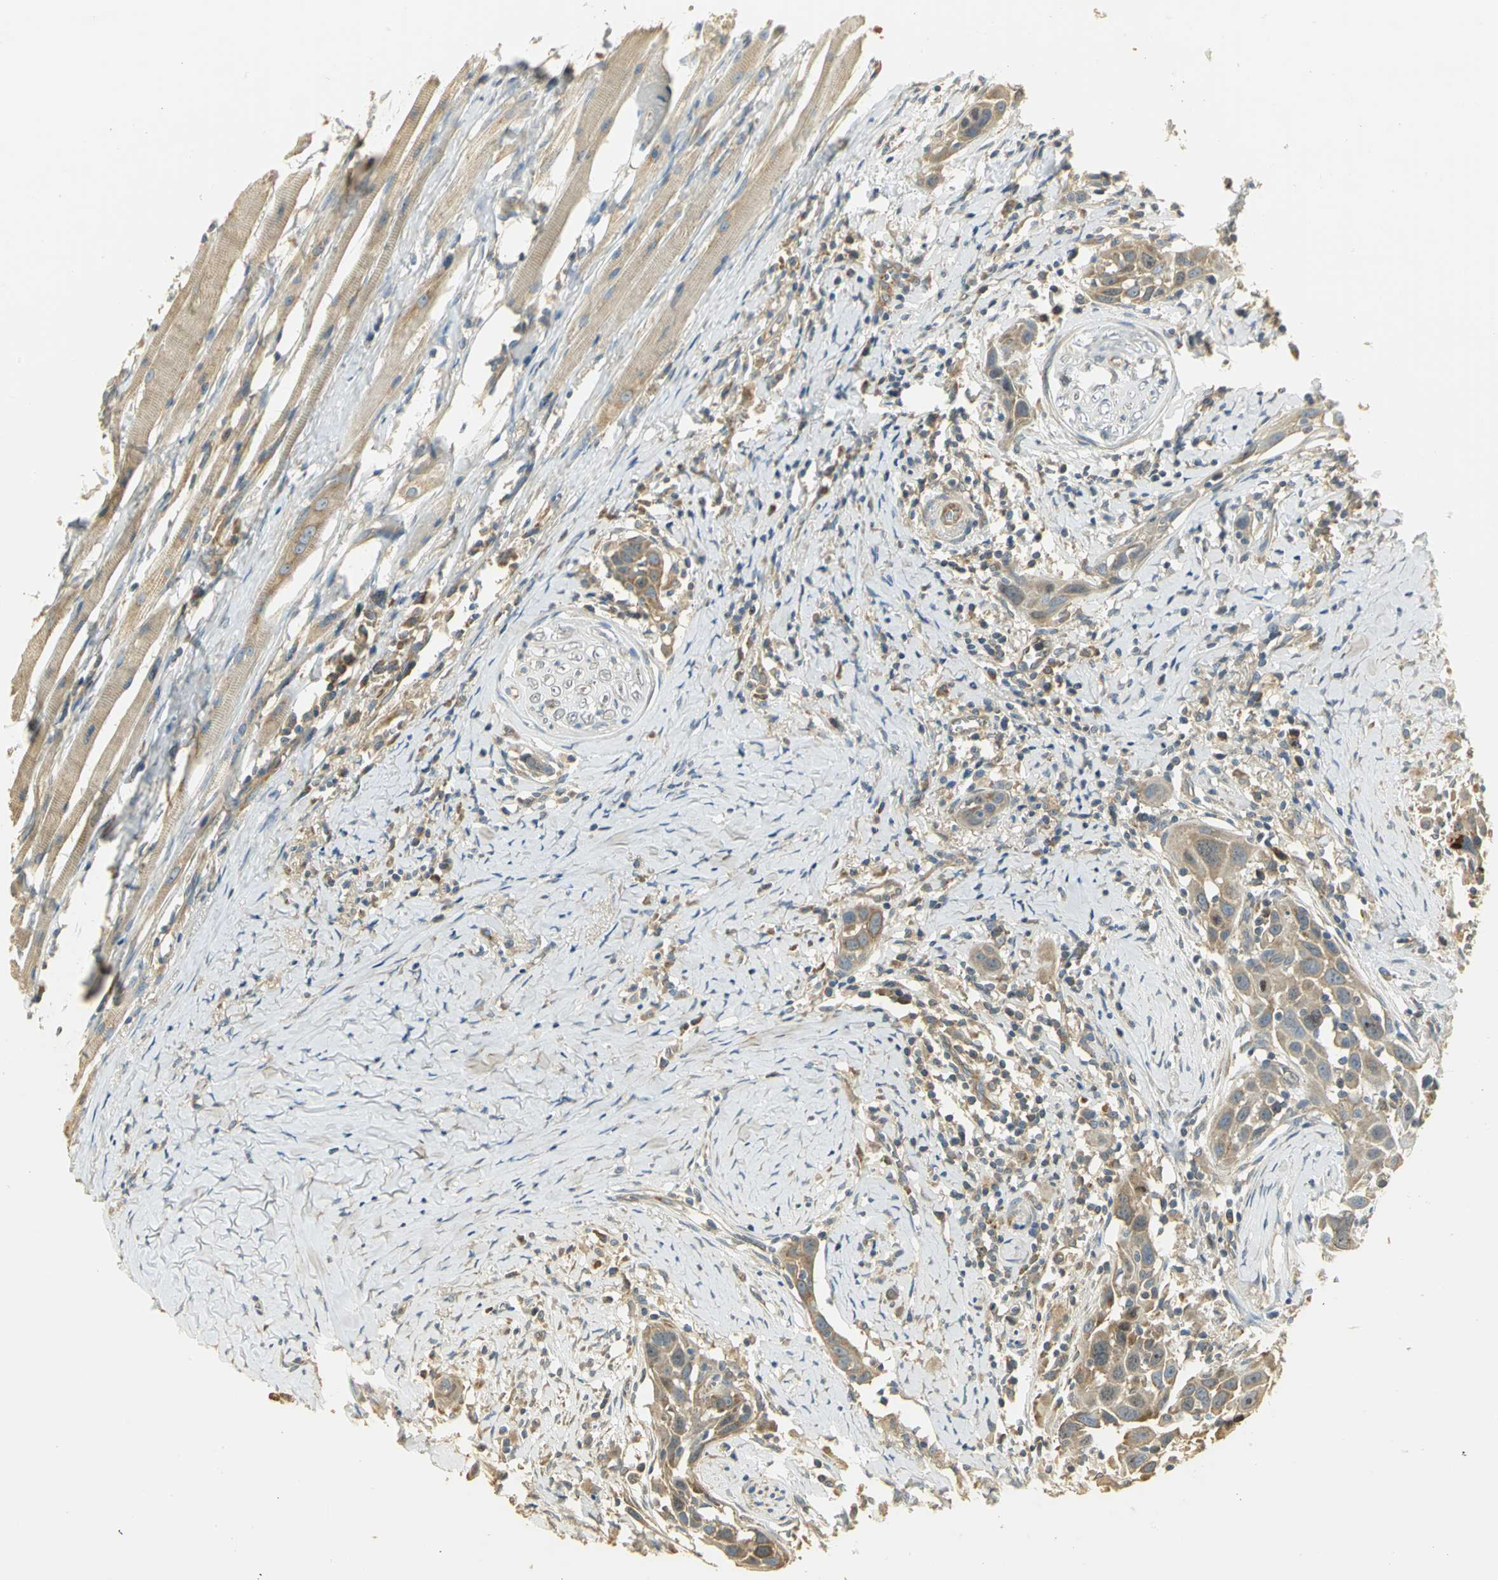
{"staining": {"intensity": "moderate", "quantity": ">75%", "location": "cytoplasmic/membranous"}, "tissue": "head and neck cancer", "cell_type": "Tumor cells", "image_type": "cancer", "snomed": [{"axis": "morphology", "description": "Normal tissue, NOS"}, {"axis": "morphology", "description": "Squamous cell carcinoma, NOS"}, {"axis": "topography", "description": "Oral tissue"}, {"axis": "topography", "description": "Head-Neck"}], "caption": "A high-resolution micrograph shows immunohistochemistry (IHC) staining of head and neck cancer (squamous cell carcinoma), which displays moderate cytoplasmic/membranous staining in approximately >75% of tumor cells.", "gene": "RARS1", "patient": {"sex": "female", "age": 50}}